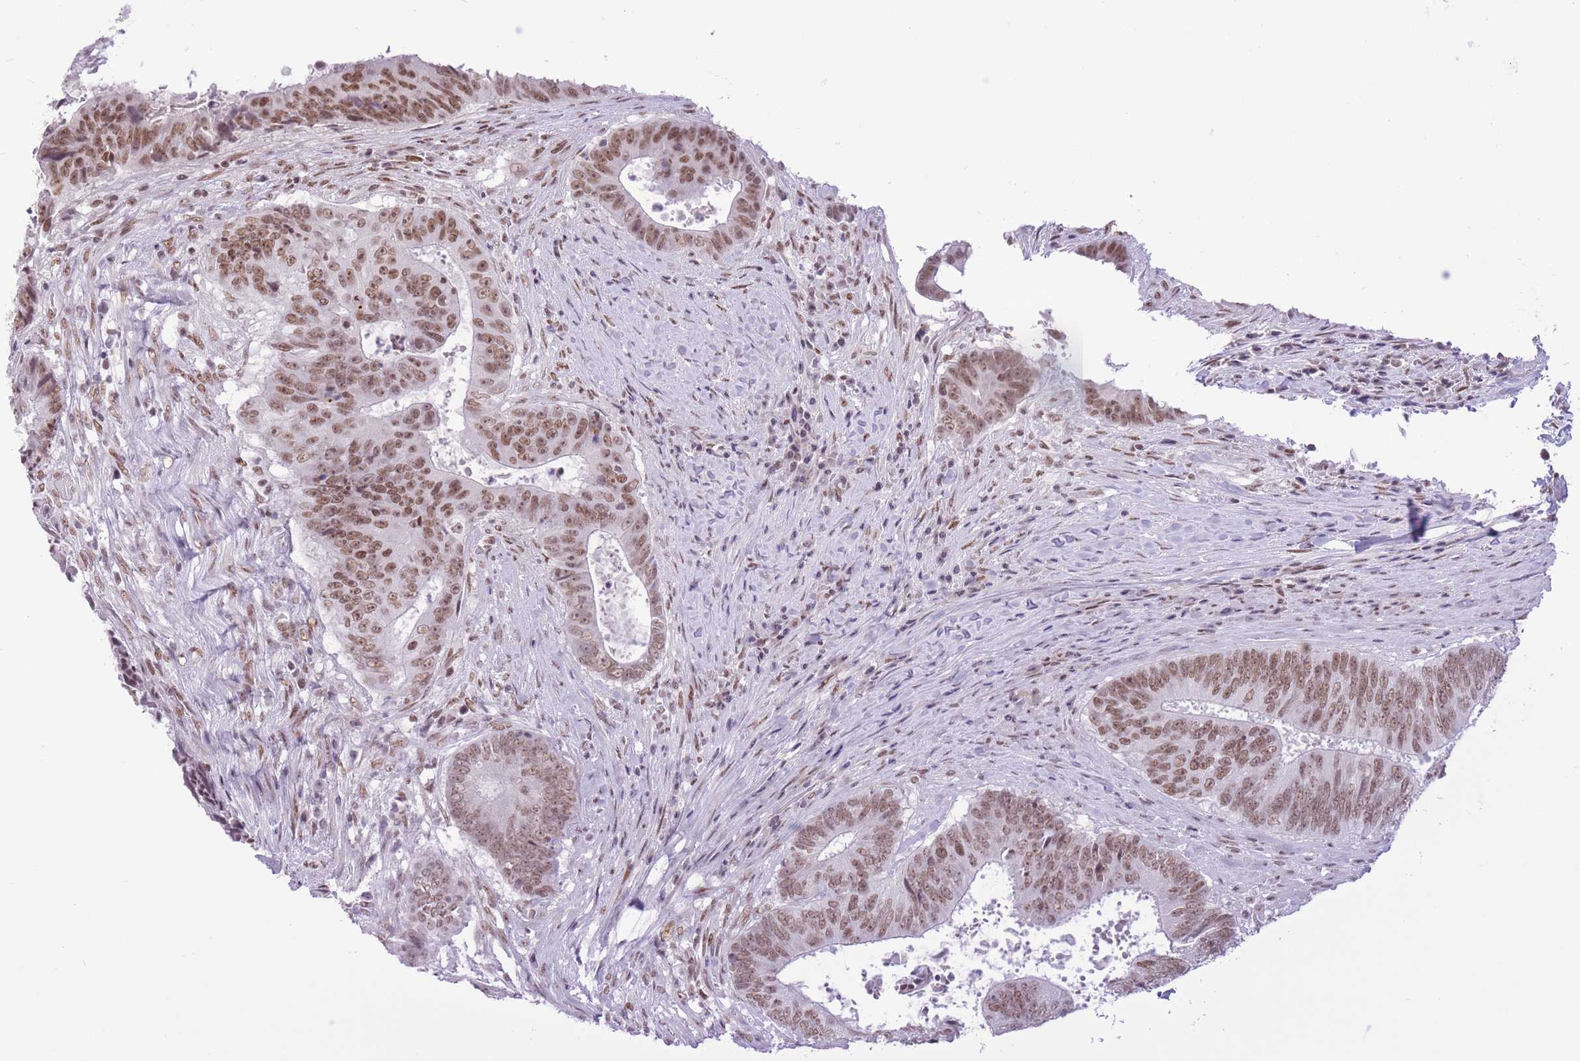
{"staining": {"intensity": "moderate", "quantity": ">75%", "location": "nuclear"}, "tissue": "colorectal cancer", "cell_type": "Tumor cells", "image_type": "cancer", "snomed": [{"axis": "morphology", "description": "Adenocarcinoma, NOS"}, {"axis": "topography", "description": "Rectum"}], "caption": "This image shows IHC staining of colorectal cancer, with medium moderate nuclear positivity in approximately >75% of tumor cells.", "gene": "ZBED5", "patient": {"sex": "male", "age": 72}}